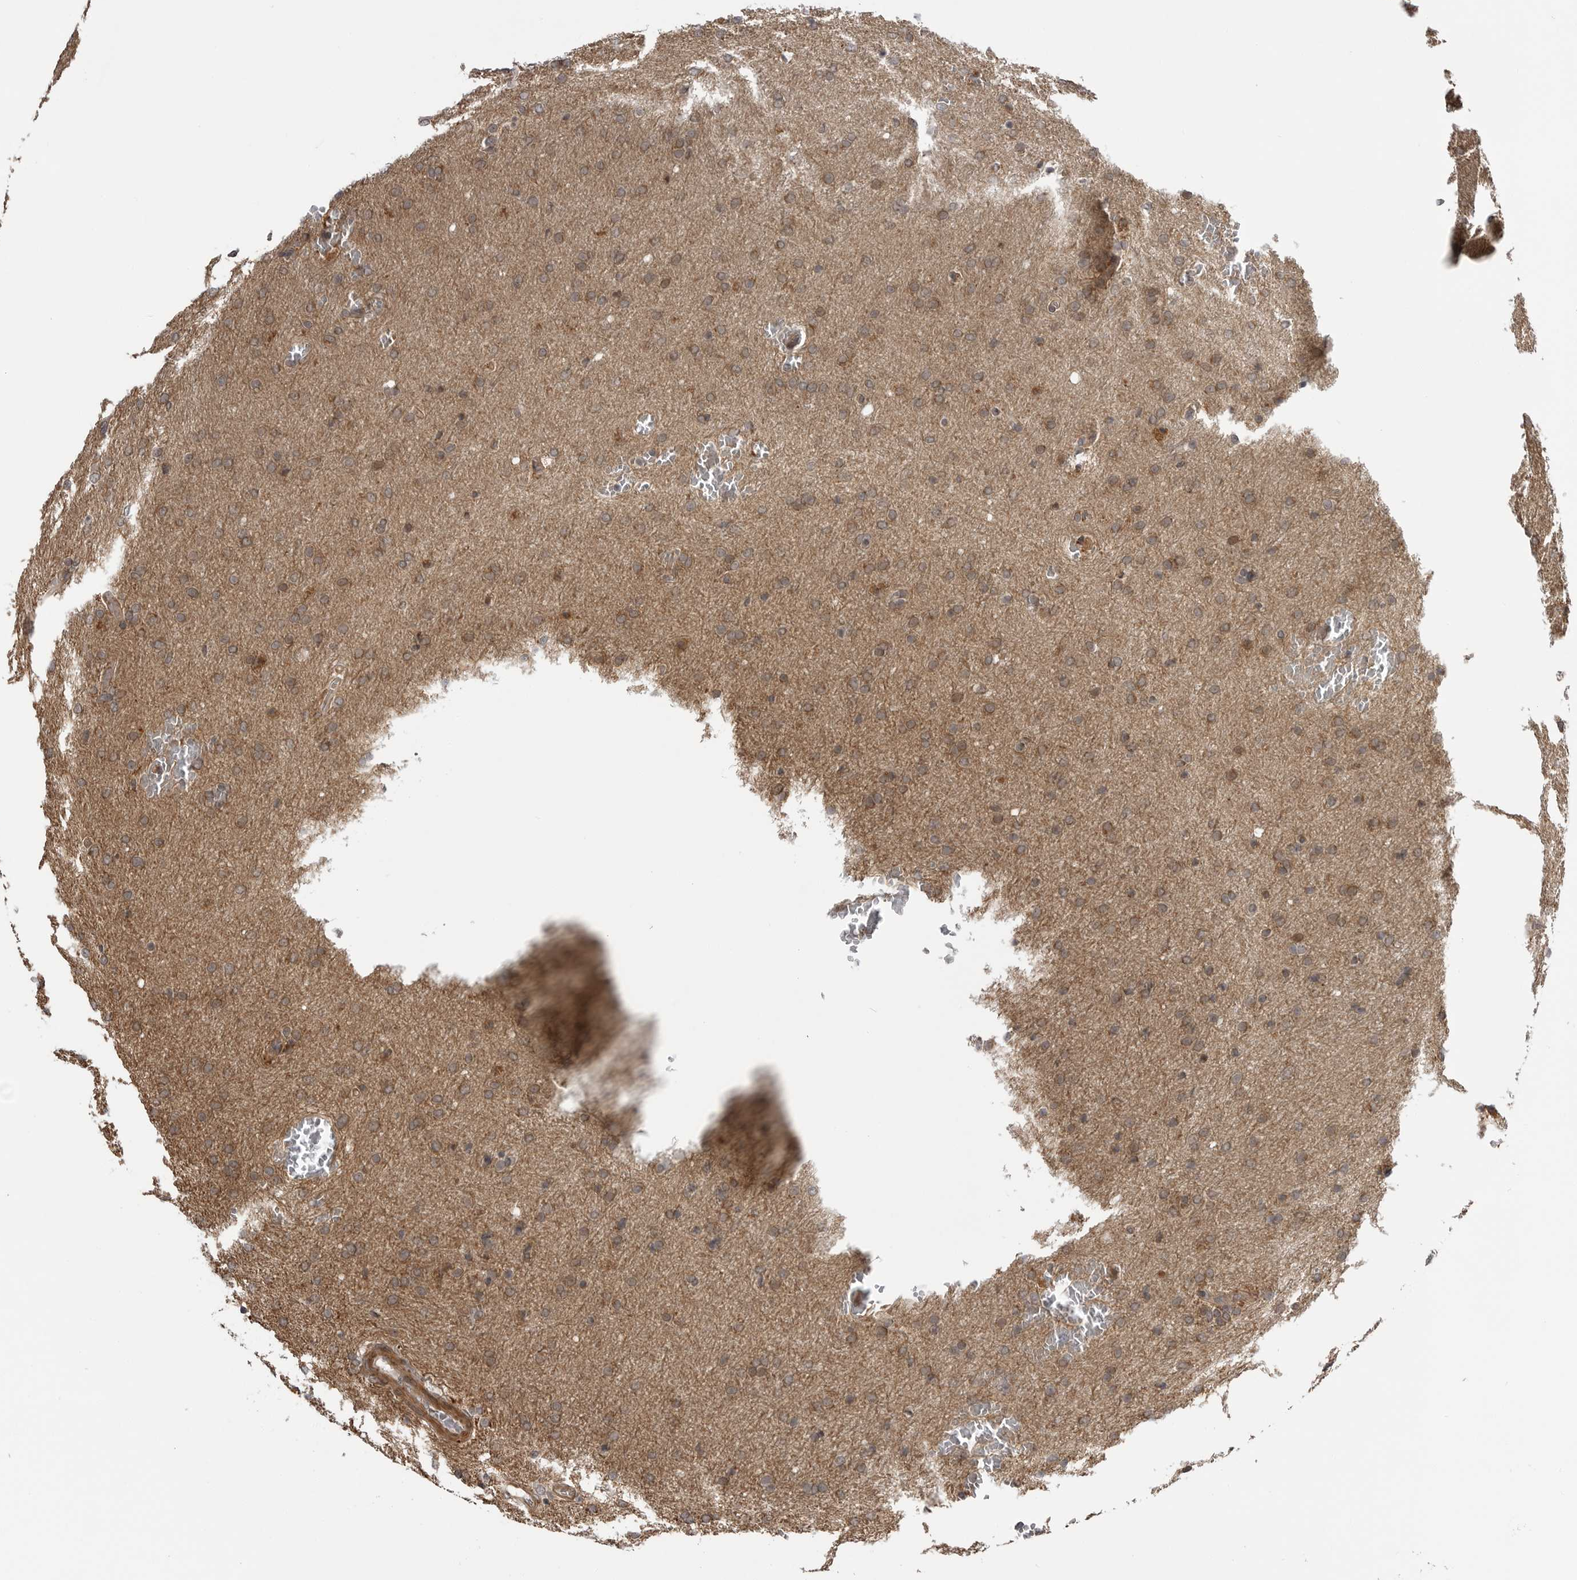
{"staining": {"intensity": "moderate", "quantity": "25%-75%", "location": "cytoplasmic/membranous"}, "tissue": "glioma", "cell_type": "Tumor cells", "image_type": "cancer", "snomed": [{"axis": "morphology", "description": "Glioma, malignant, Low grade"}, {"axis": "topography", "description": "Brain"}], "caption": "A high-resolution histopathology image shows immunohistochemistry staining of malignant glioma (low-grade), which reveals moderate cytoplasmic/membranous staining in about 25%-75% of tumor cells. The staining was performed using DAB, with brown indicating positive protein expression. Nuclei are stained blue with hematoxylin.", "gene": "LRRC45", "patient": {"sex": "female", "age": 37}}